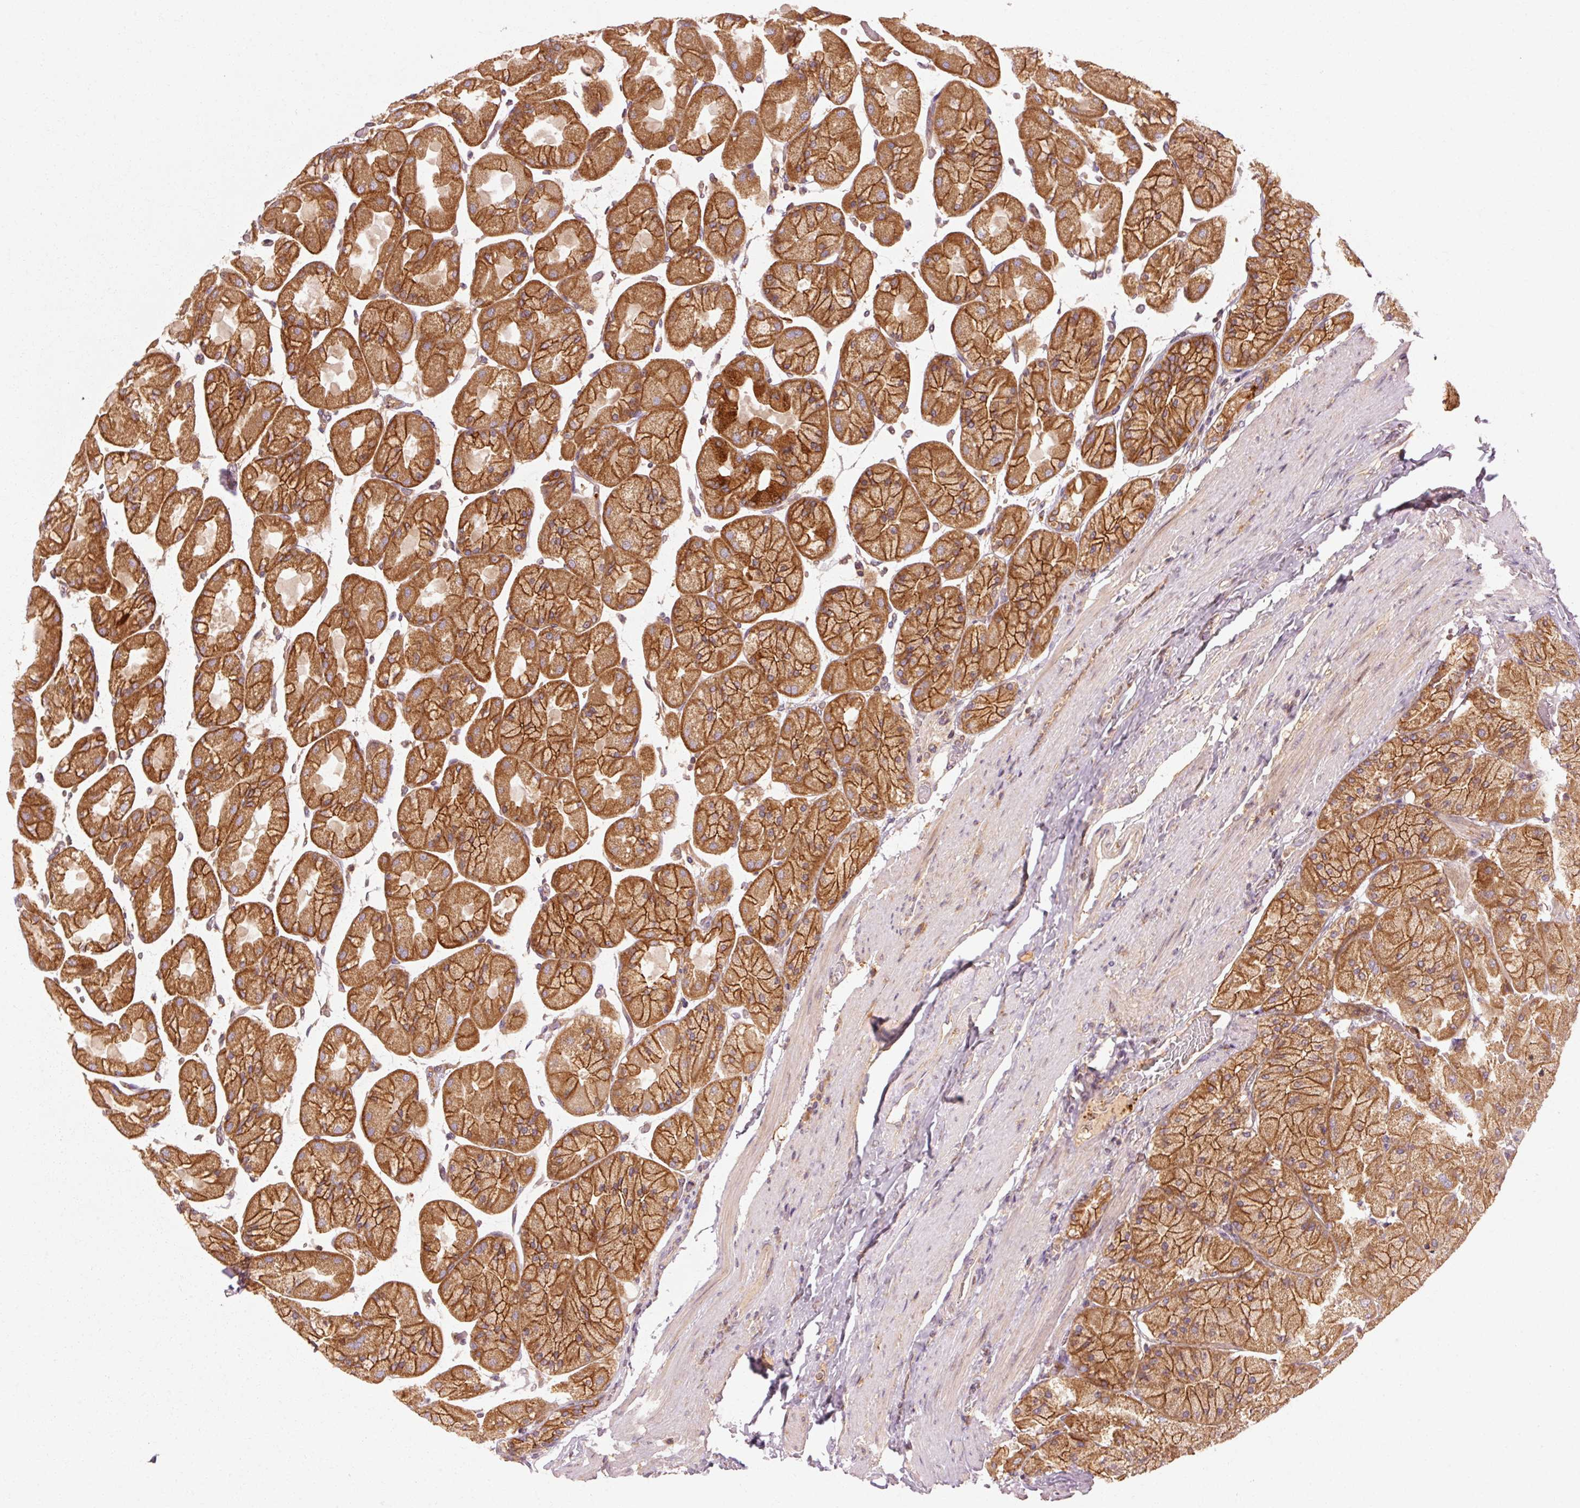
{"staining": {"intensity": "strong", "quantity": ">75%", "location": "cytoplasmic/membranous"}, "tissue": "stomach", "cell_type": "Glandular cells", "image_type": "normal", "snomed": [{"axis": "morphology", "description": "Normal tissue, NOS"}, {"axis": "topography", "description": "Stomach"}], "caption": "A photomicrograph of human stomach stained for a protein displays strong cytoplasmic/membranous brown staining in glandular cells.", "gene": "CTNNA1", "patient": {"sex": "female", "age": 61}}